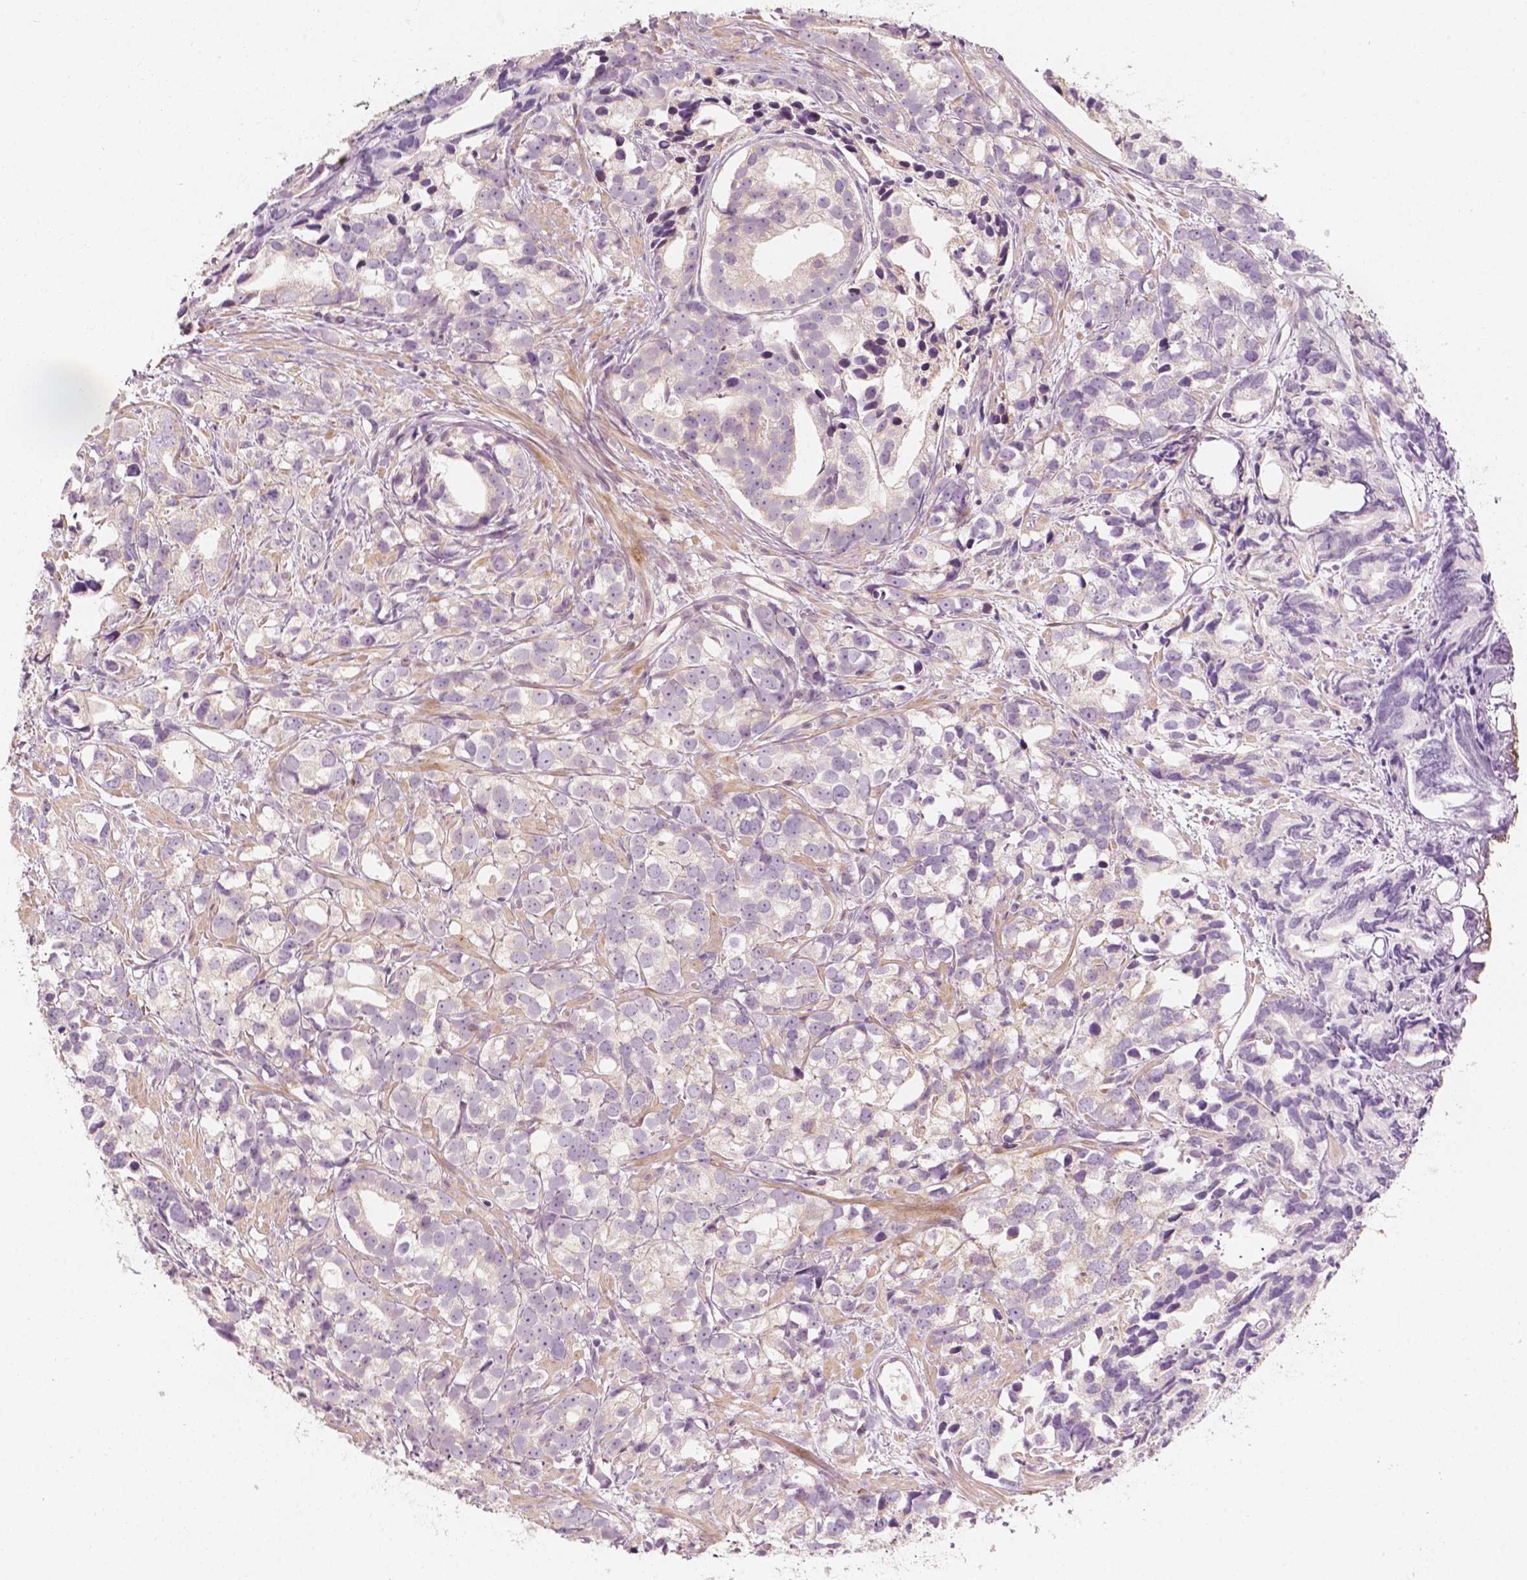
{"staining": {"intensity": "negative", "quantity": "none", "location": "none"}, "tissue": "prostate cancer", "cell_type": "Tumor cells", "image_type": "cancer", "snomed": [{"axis": "morphology", "description": "Adenocarcinoma, High grade"}, {"axis": "topography", "description": "Prostate"}], "caption": "Immunohistochemistry (IHC) photomicrograph of human prostate cancer (high-grade adenocarcinoma) stained for a protein (brown), which demonstrates no staining in tumor cells. (Brightfield microscopy of DAB (3,3'-diaminobenzidine) IHC at high magnification).", "gene": "SHPK", "patient": {"sex": "male", "age": 79}}